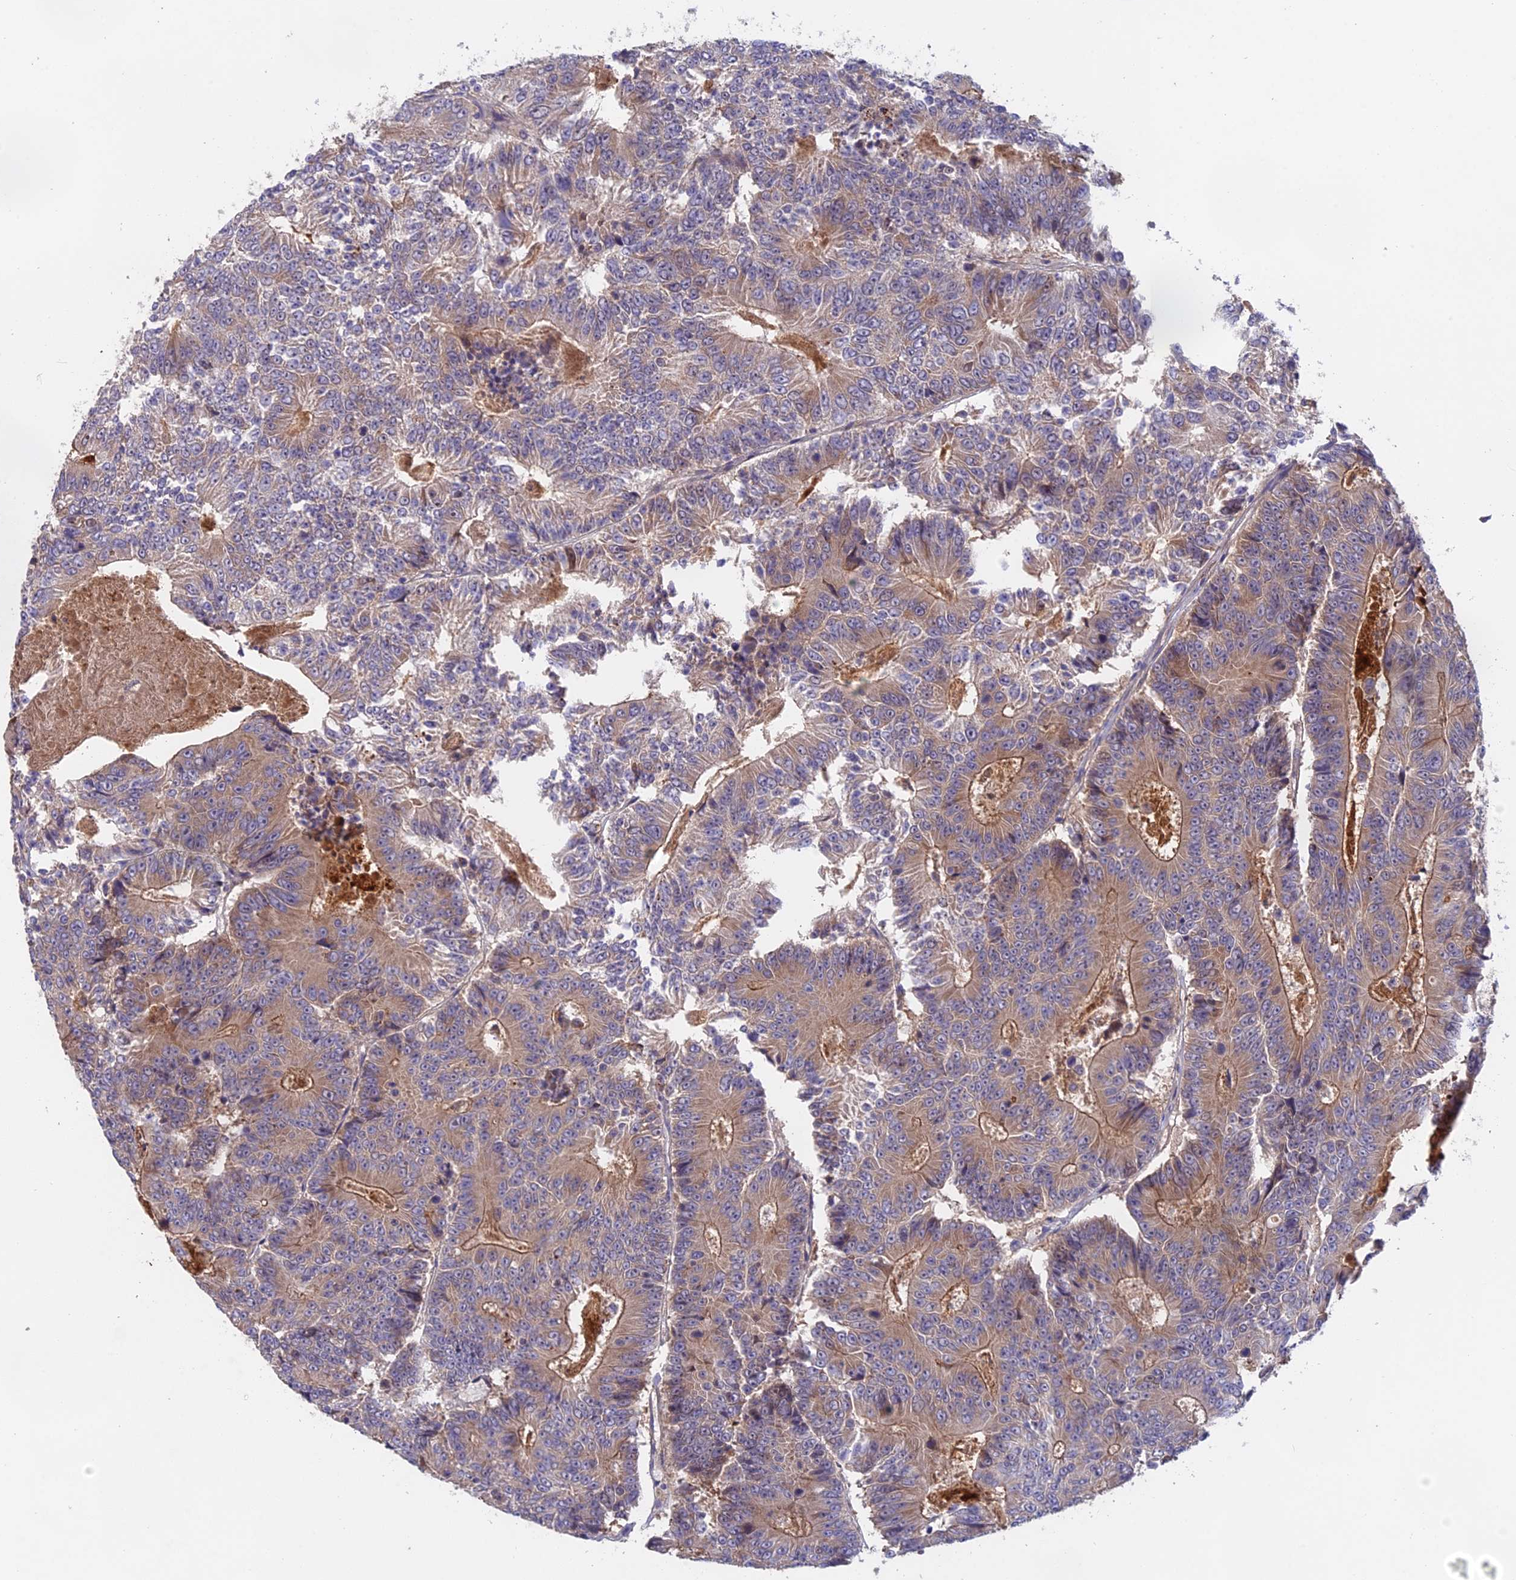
{"staining": {"intensity": "weak", "quantity": "25%-75%", "location": "cytoplasmic/membranous"}, "tissue": "colorectal cancer", "cell_type": "Tumor cells", "image_type": "cancer", "snomed": [{"axis": "morphology", "description": "Adenocarcinoma, NOS"}, {"axis": "topography", "description": "Colon"}], "caption": "Weak cytoplasmic/membranous expression is seen in about 25%-75% of tumor cells in colorectal cancer.", "gene": "TENT4B", "patient": {"sex": "male", "age": 83}}